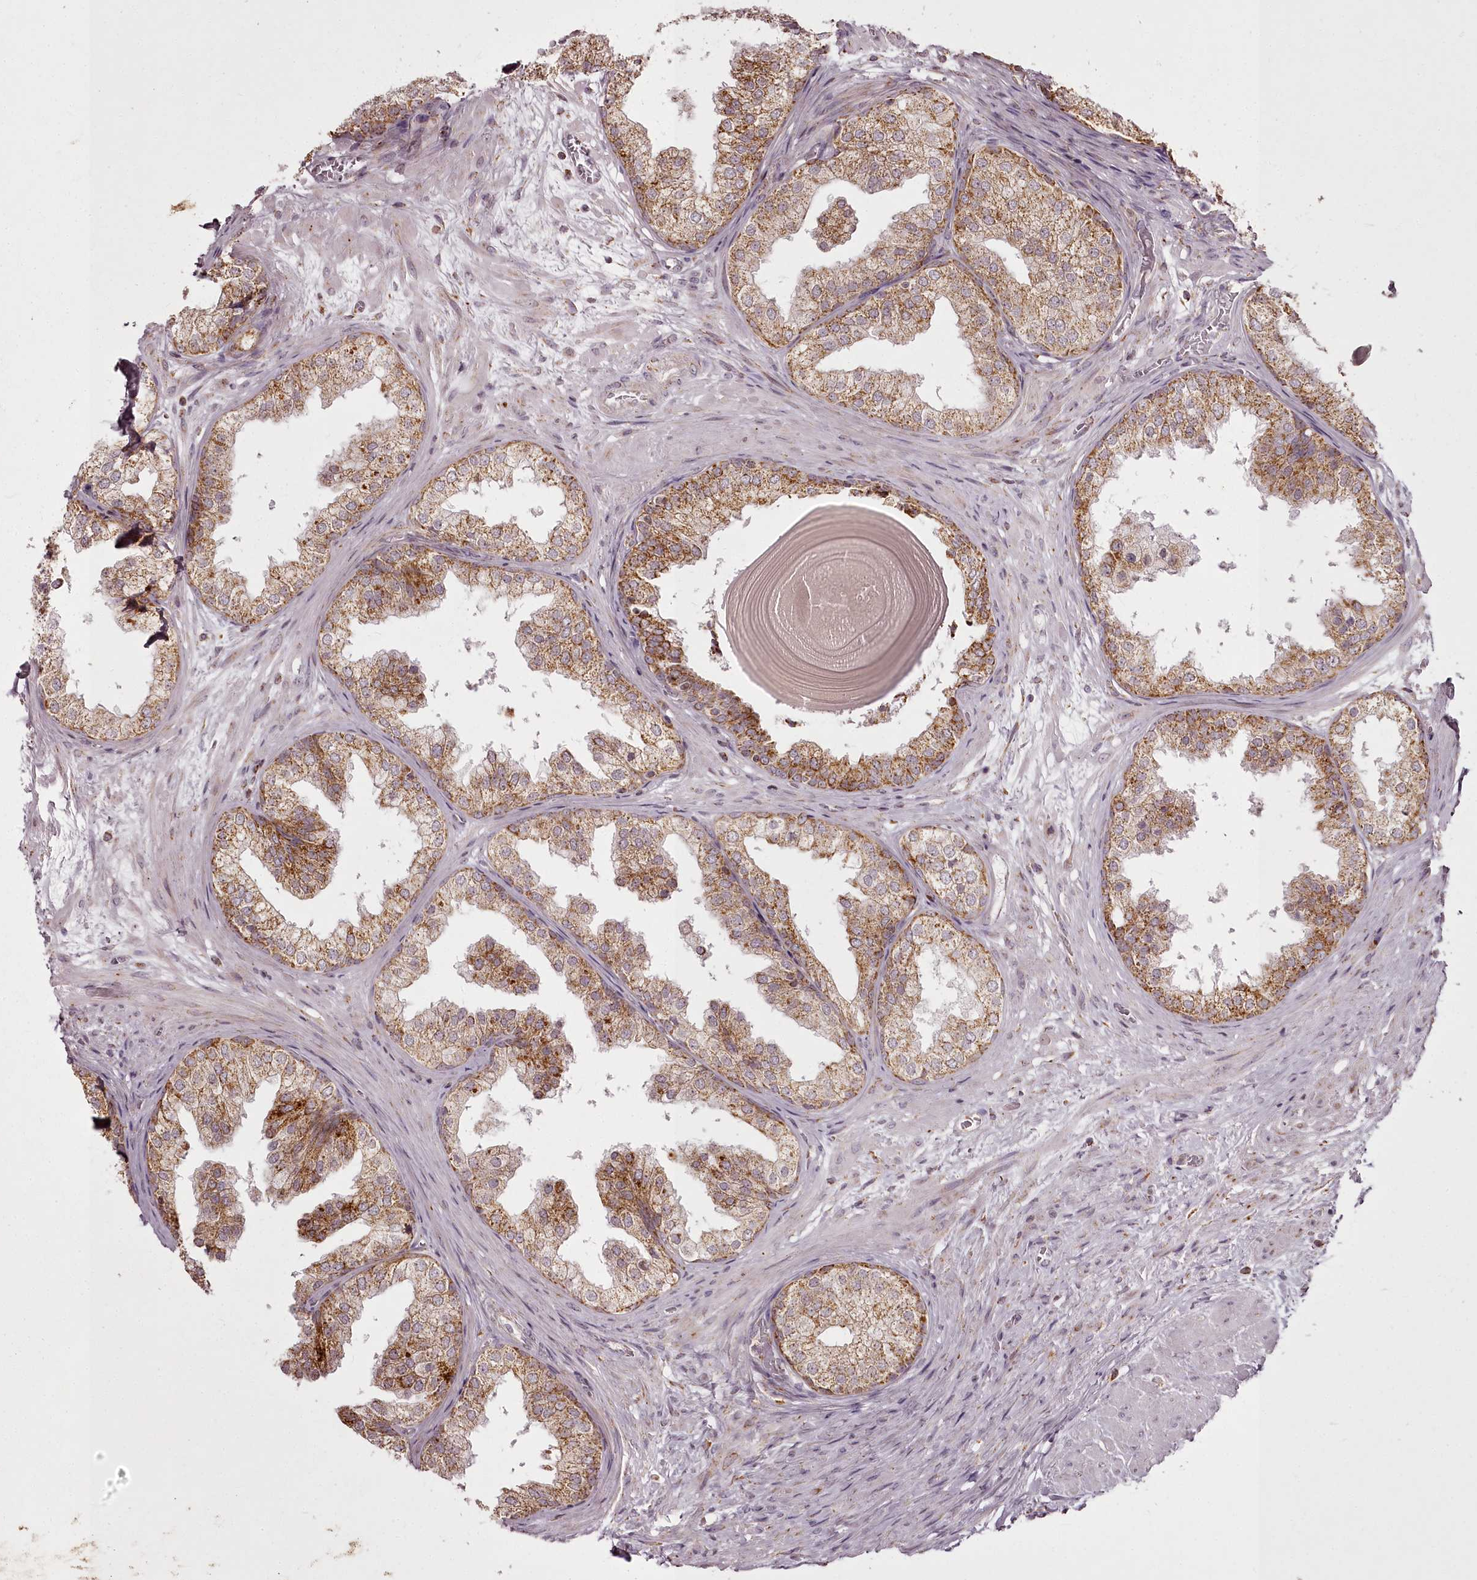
{"staining": {"intensity": "strong", "quantity": ">75%", "location": "cytoplasmic/membranous"}, "tissue": "prostate", "cell_type": "Glandular cells", "image_type": "normal", "snomed": [{"axis": "morphology", "description": "Normal tissue, NOS"}, {"axis": "topography", "description": "Prostate"}], "caption": "Prostate was stained to show a protein in brown. There is high levels of strong cytoplasmic/membranous expression in about >75% of glandular cells. The staining is performed using DAB brown chromogen to label protein expression. The nuclei are counter-stained blue using hematoxylin.", "gene": "CHCHD2", "patient": {"sex": "male", "age": 48}}